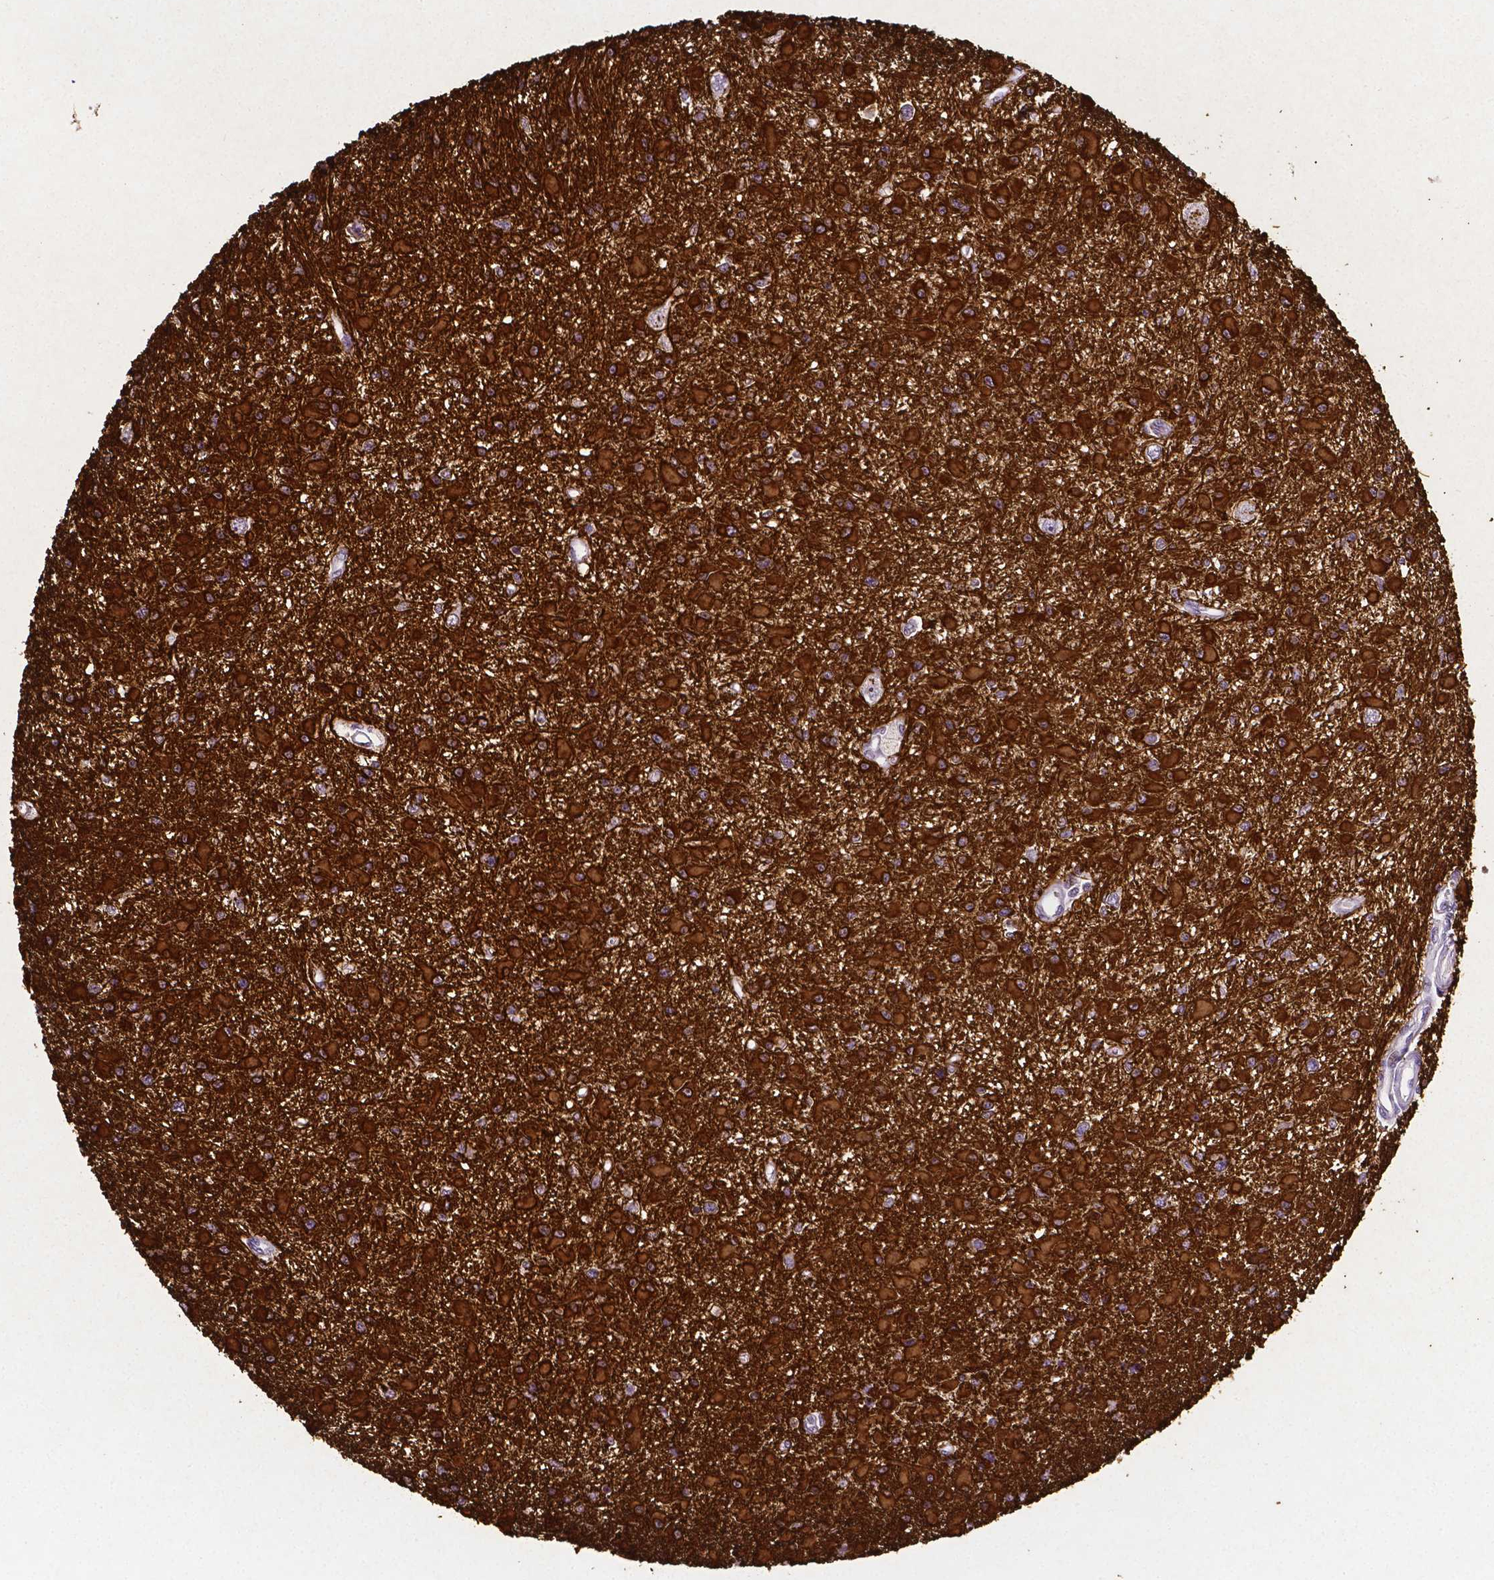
{"staining": {"intensity": "strong", "quantity": ">75%", "location": "cytoplasmic/membranous"}, "tissue": "glioma", "cell_type": "Tumor cells", "image_type": "cancer", "snomed": [{"axis": "morphology", "description": "Glioma, malignant, High grade"}, {"axis": "topography", "description": "Brain"}], "caption": "High-grade glioma (malignant) was stained to show a protein in brown. There is high levels of strong cytoplasmic/membranous staining in approximately >75% of tumor cells. Nuclei are stained in blue.", "gene": "SLC22A2", "patient": {"sex": "male", "age": 54}}